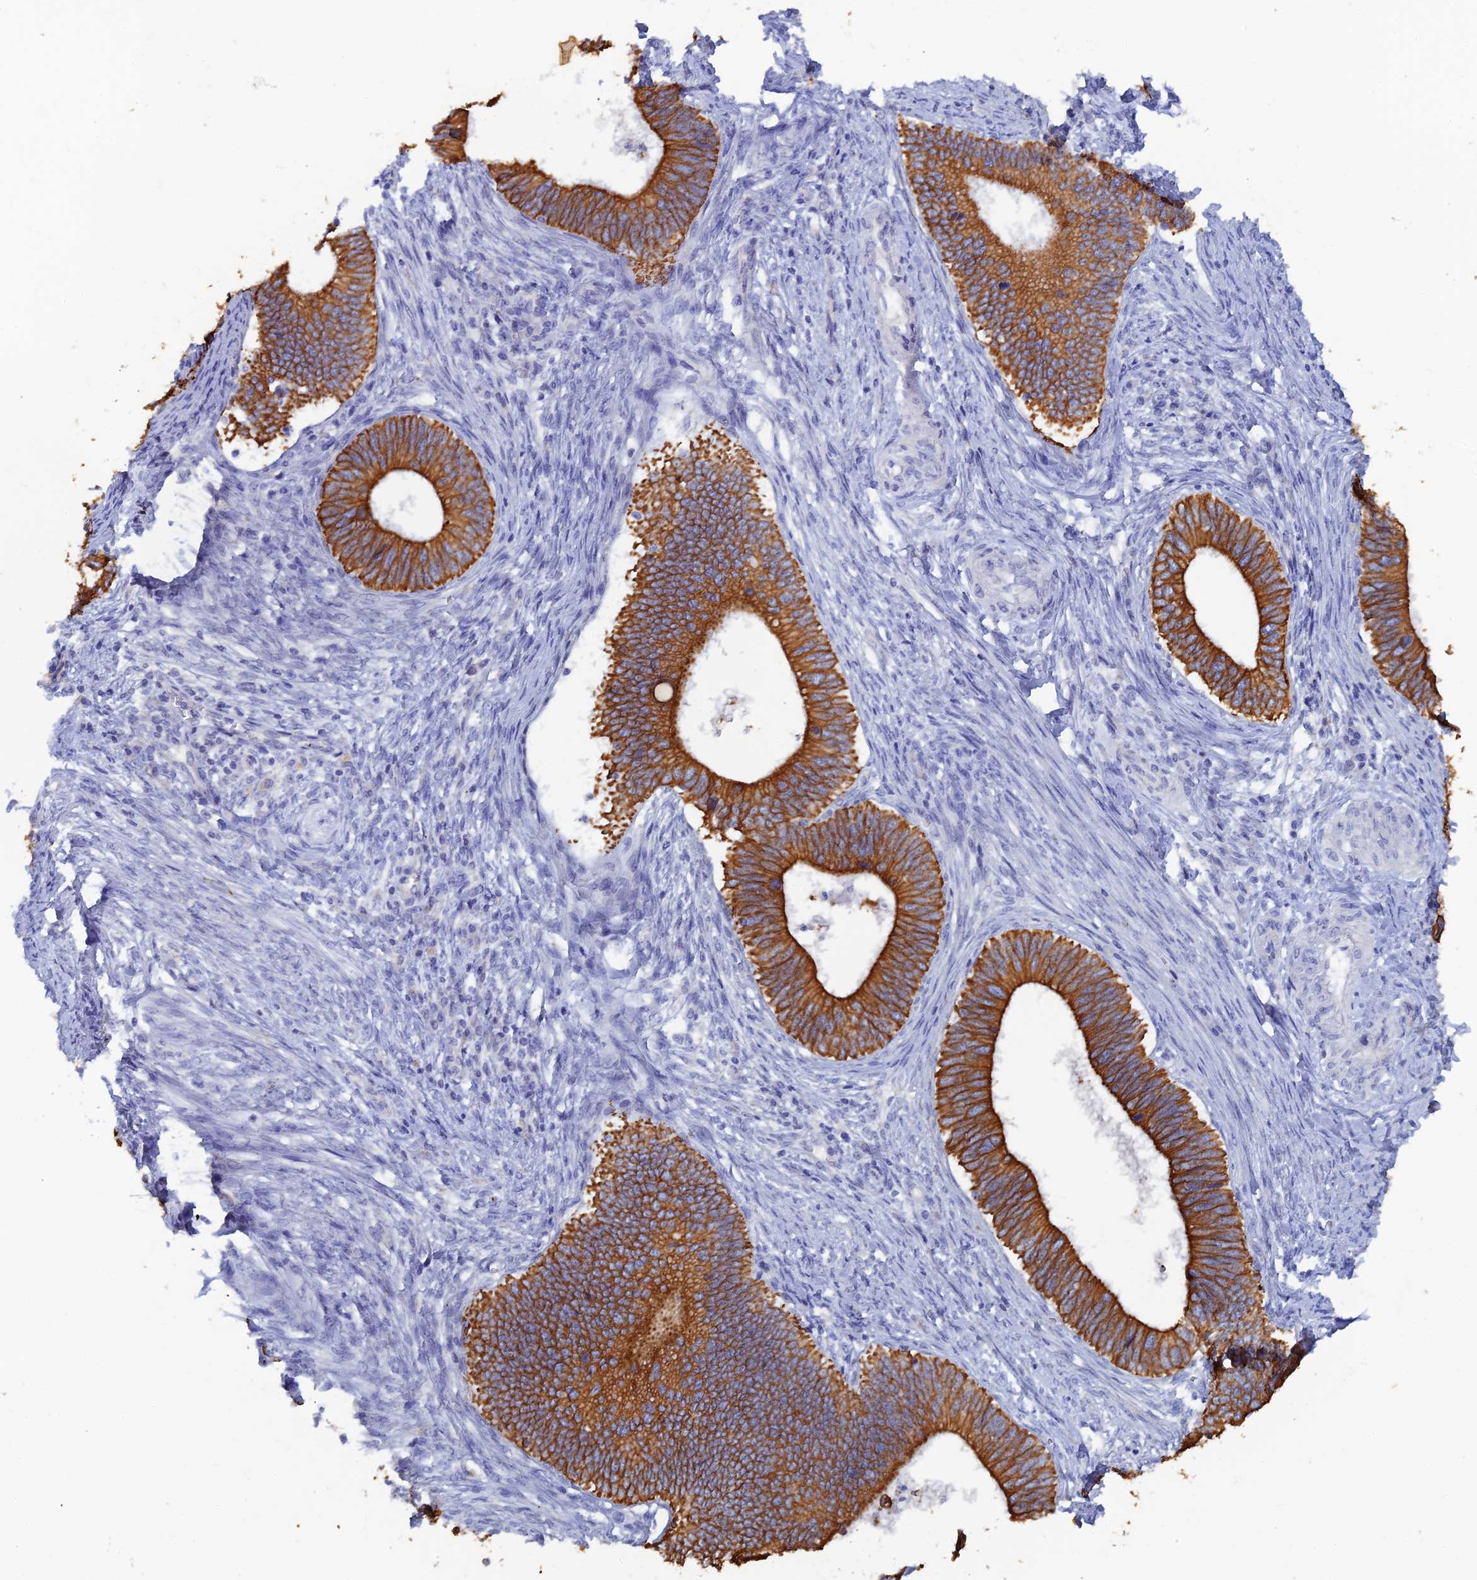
{"staining": {"intensity": "strong", "quantity": ">75%", "location": "cytoplasmic/membranous"}, "tissue": "cervical cancer", "cell_type": "Tumor cells", "image_type": "cancer", "snomed": [{"axis": "morphology", "description": "Adenocarcinoma, NOS"}, {"axis": "topography", "description": "Cervix"}], "caption": "Protein expression analysis of adenocarcinoma (cervical) displays strong cytoplasmic/membranous expression in about >75% of tumor cells.", "gene": "SRFBP1", "patient": {"sex": "female", "age": 42}}